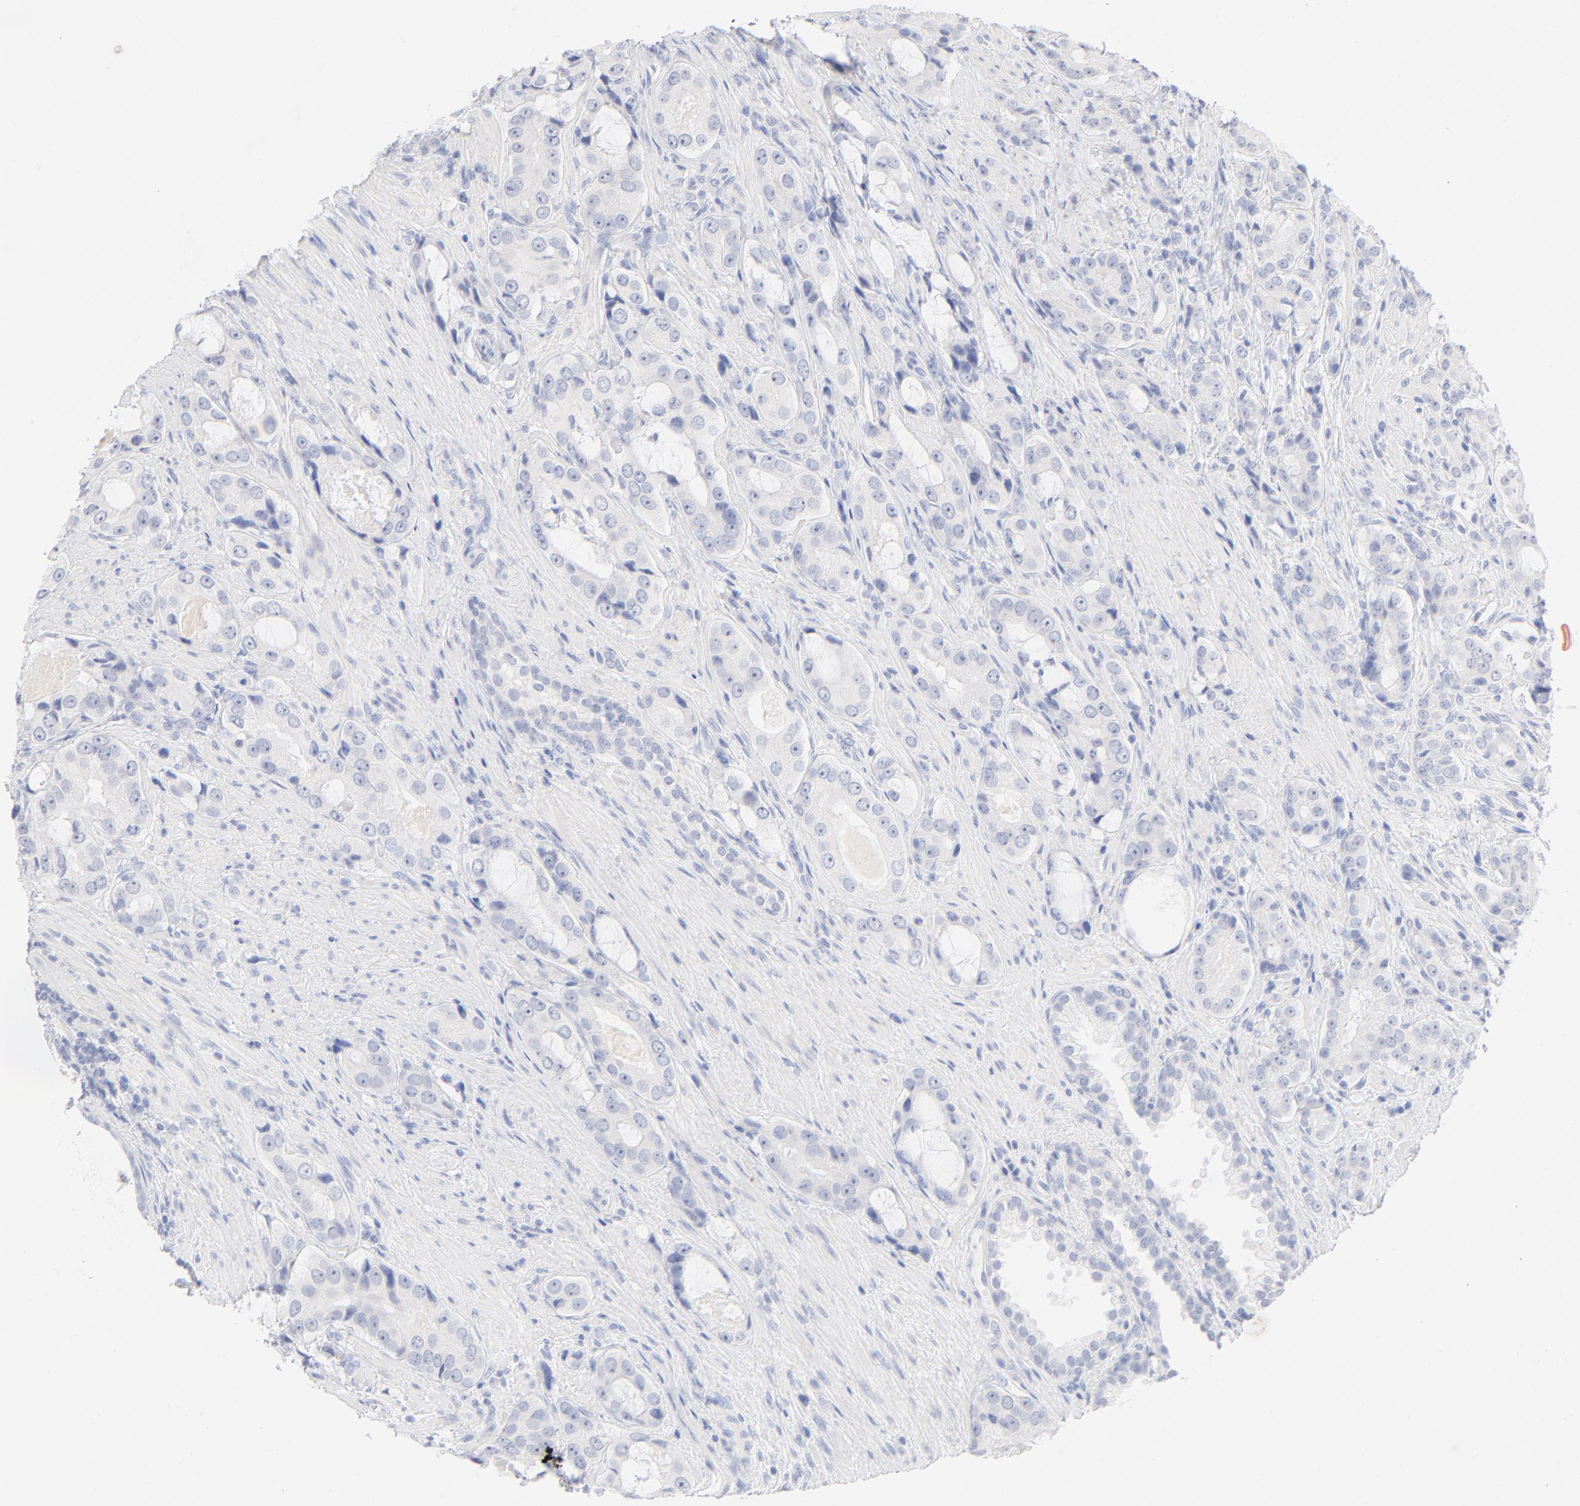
{"staining": {"intensity": "negative", "quantity": "none", "location": "none"}, "tissue": "prostate cancer", "cell_type": "Tumor cells", "image_type": "cancer", "snomed": [{"axis": "morphology", "description": "Adenocarcinoma, High grade"}, {"axis": "topography", "description": "Prostate"}], "caption": "Photomicrograph shows no significant protein positivity in tumor cells of prostate high-grade adenocarcinoma. (Brightfield microscopy of DAB (3,3'-diaminobenzidine) immunohistochemistry (IHC) at high magnification).", "gene": "ONECUT1", "patient": {"sex": "male", "age": 72}}